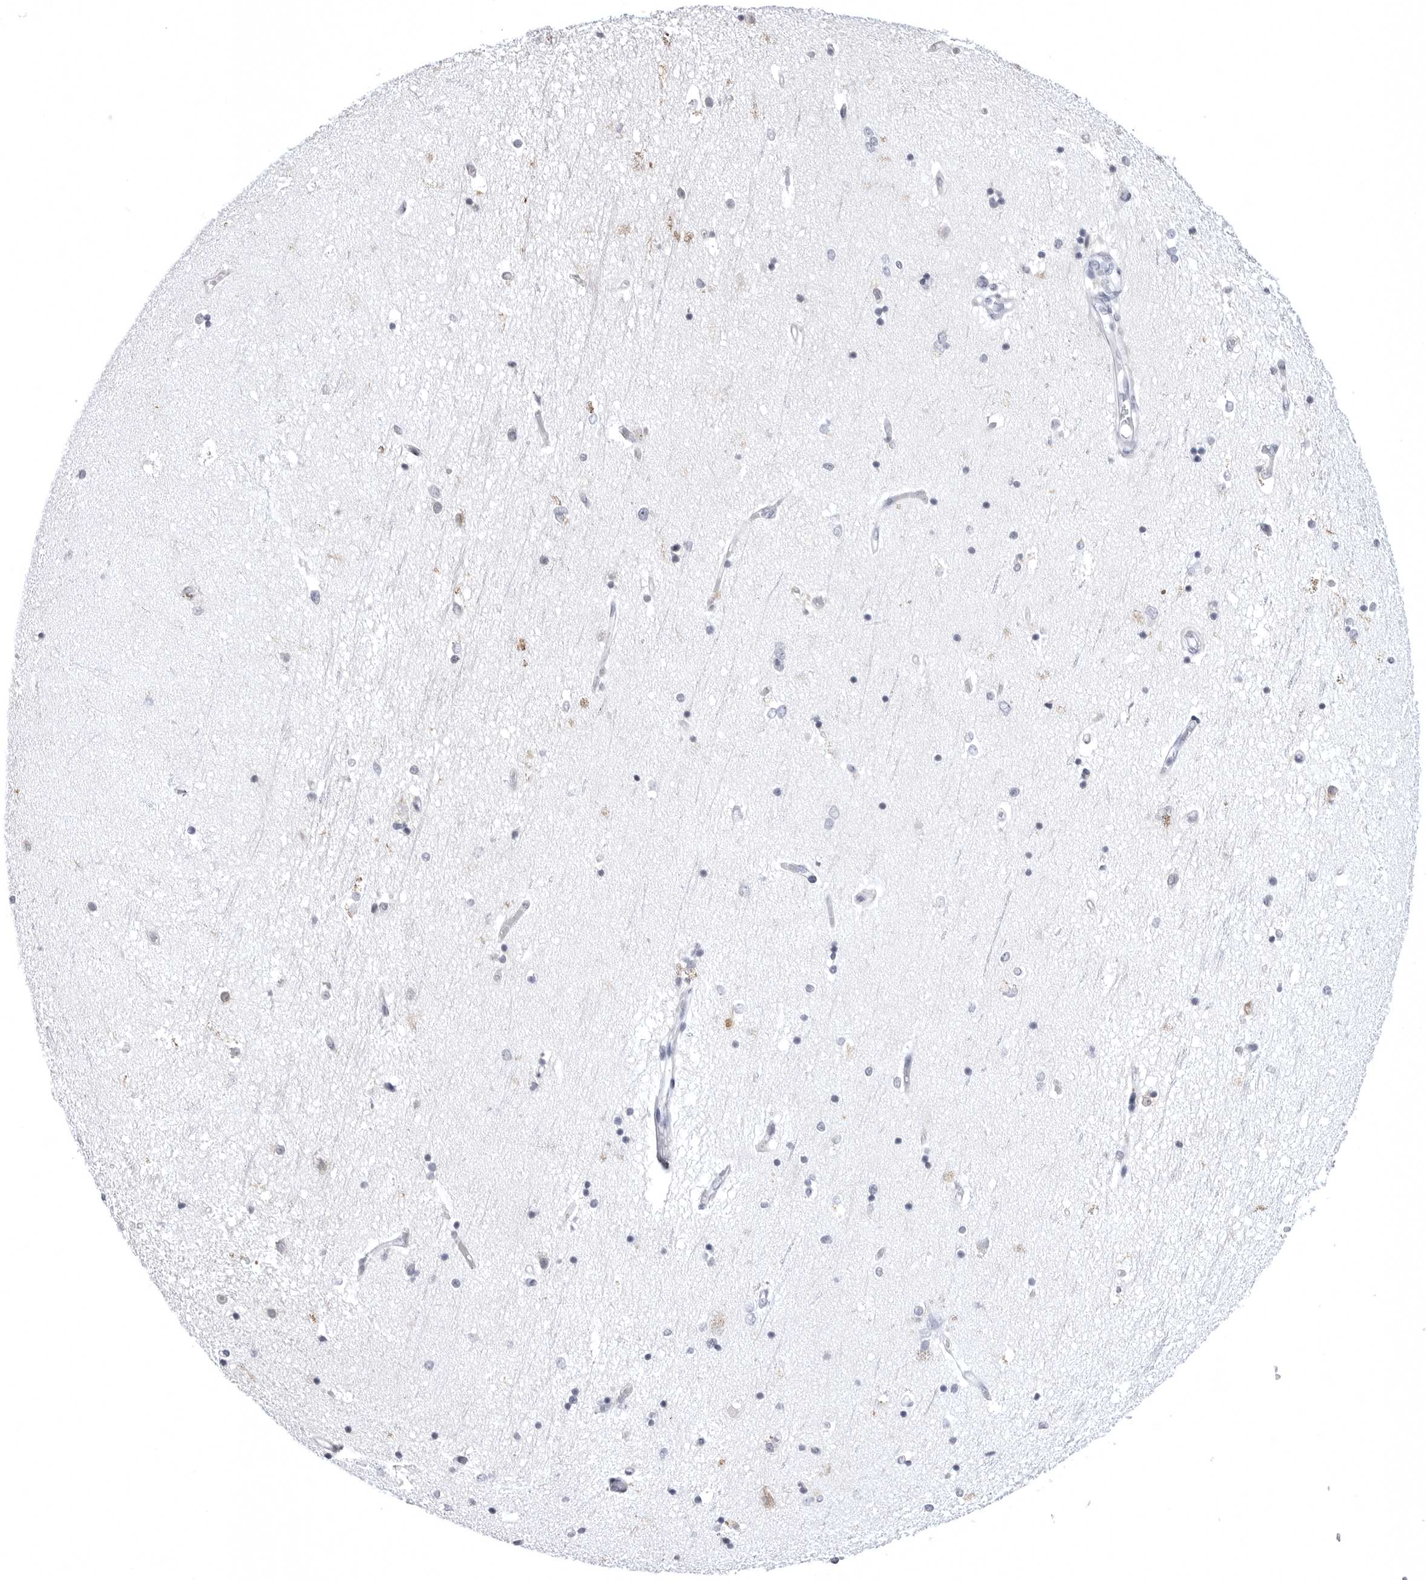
{"staining": {"intensity": "negative", "quantity": "none", "location": "none"}, "tissue": "hippocampus", "cell_type": "Glial cells", "image_type": "normal", "snomed": [{"axis": "morphology", "description": "Normal tissue, NOS"}, {"axis": "topography", "description": "Hippocampus"}], "caption": "High magnification brightfield microscopy of unremarkable hippocampus stained with DAB (brown) and counterstained with hematoxylin (blue): glial cells show no significant staining. (DAB (3,3'-diaminobenzidine) IHC visualized using brightfield microscopy, high magnification).", "gene": "STAP2", "patient": {"sex": "male", "age": 45}}